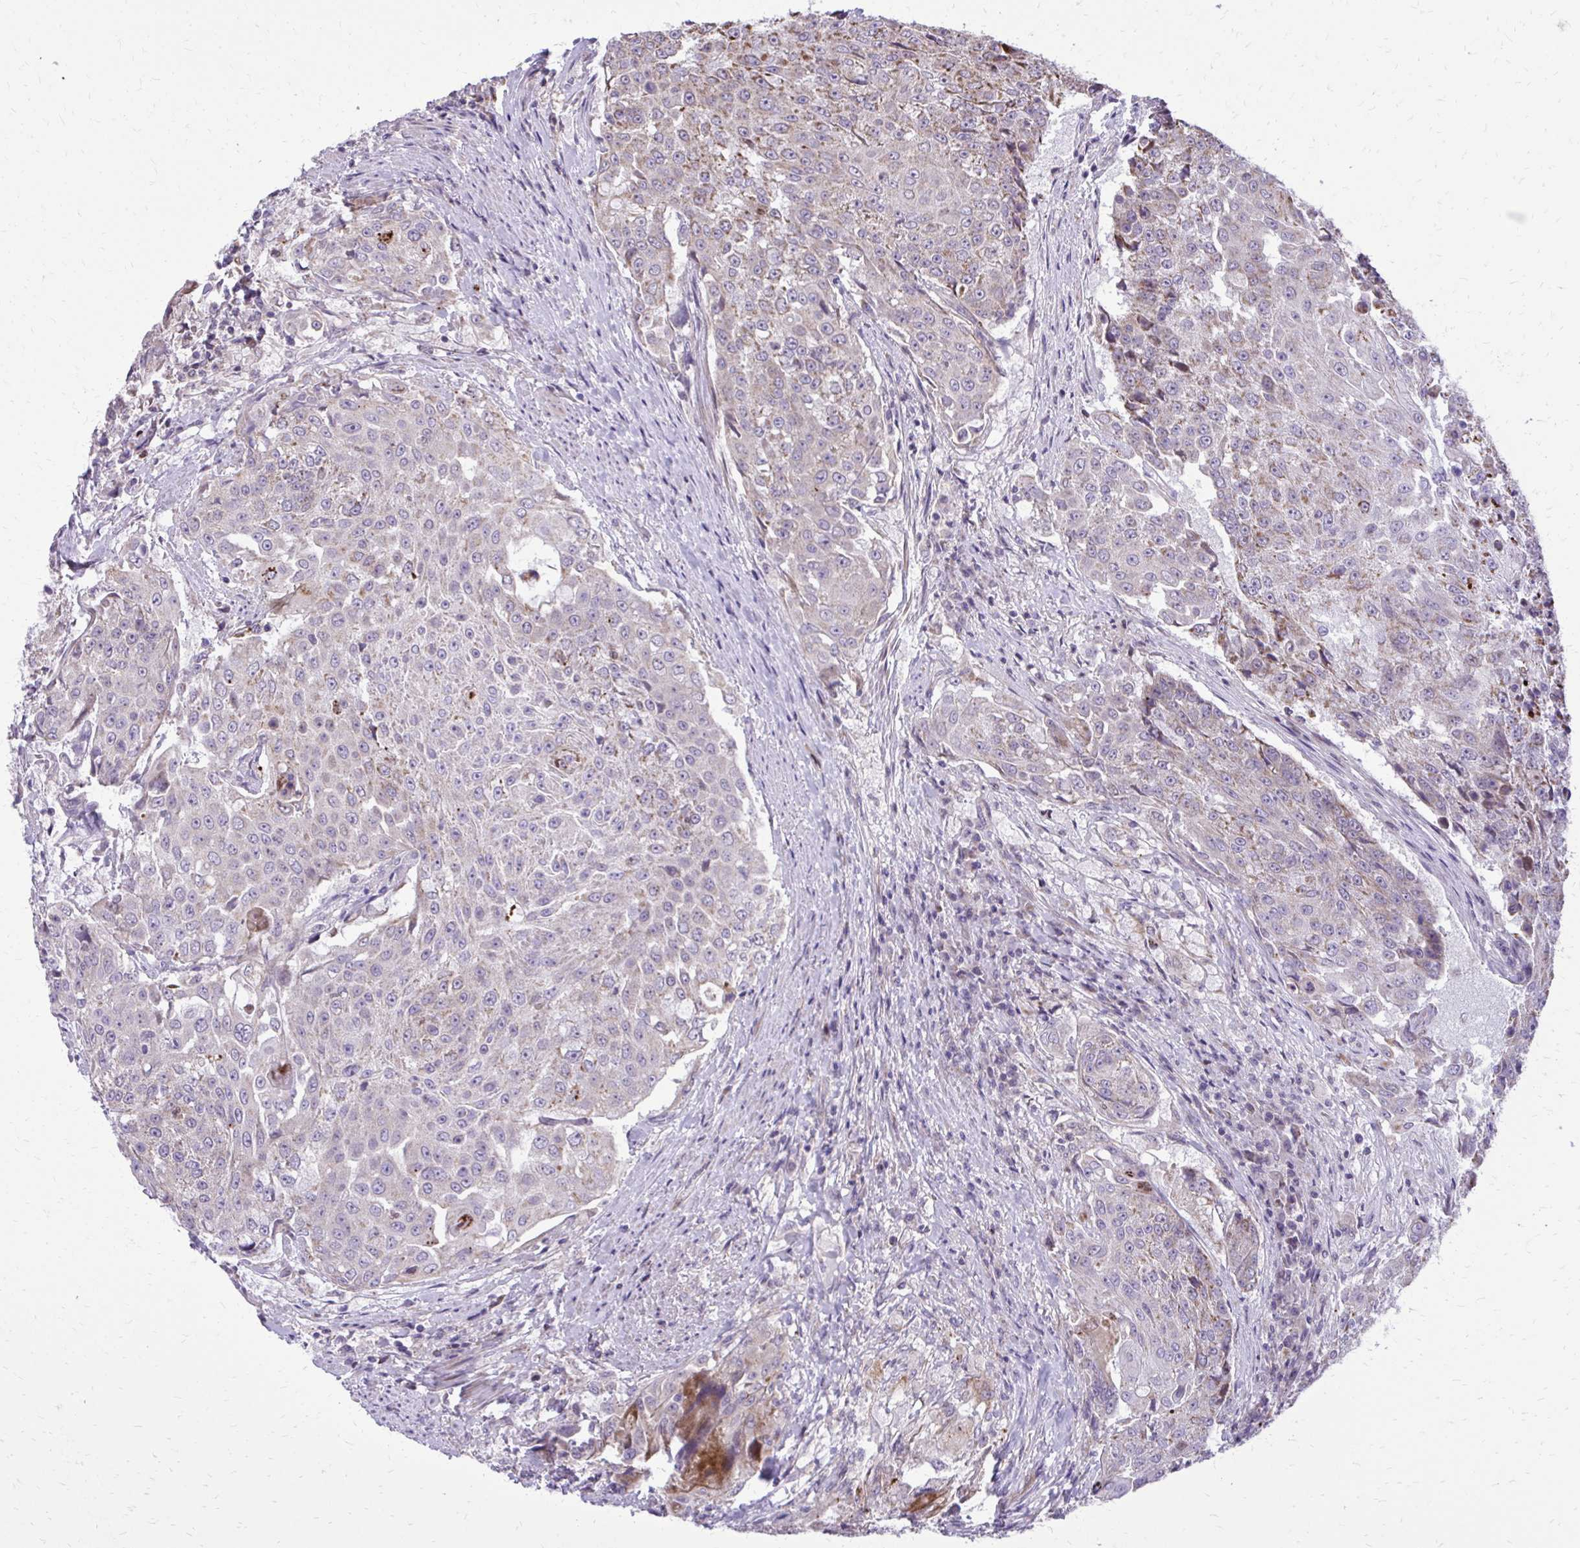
{"staining": {"intensity": "weak", "quantity": "25%-75%", "location": "cytoplasmic/membranous"}, "tissue": "urothelial cancer", "cell_type": "Tumor cells", "image_type": "cancer", "snomed": [{"axis": "morphology", "description": "Urothelial carcinoma, High grade"}, {"axis": "topography", "description": "Urinary bladder"}], "caption": "Urothelial cancer tissue exhibits weak cytoplasmic/membranous expression in about 25%-75% of tumor cells, visualized by immunohistochemistry.", "gene": "ABCC3", "patient": {"sex": "female", "age": 63}}